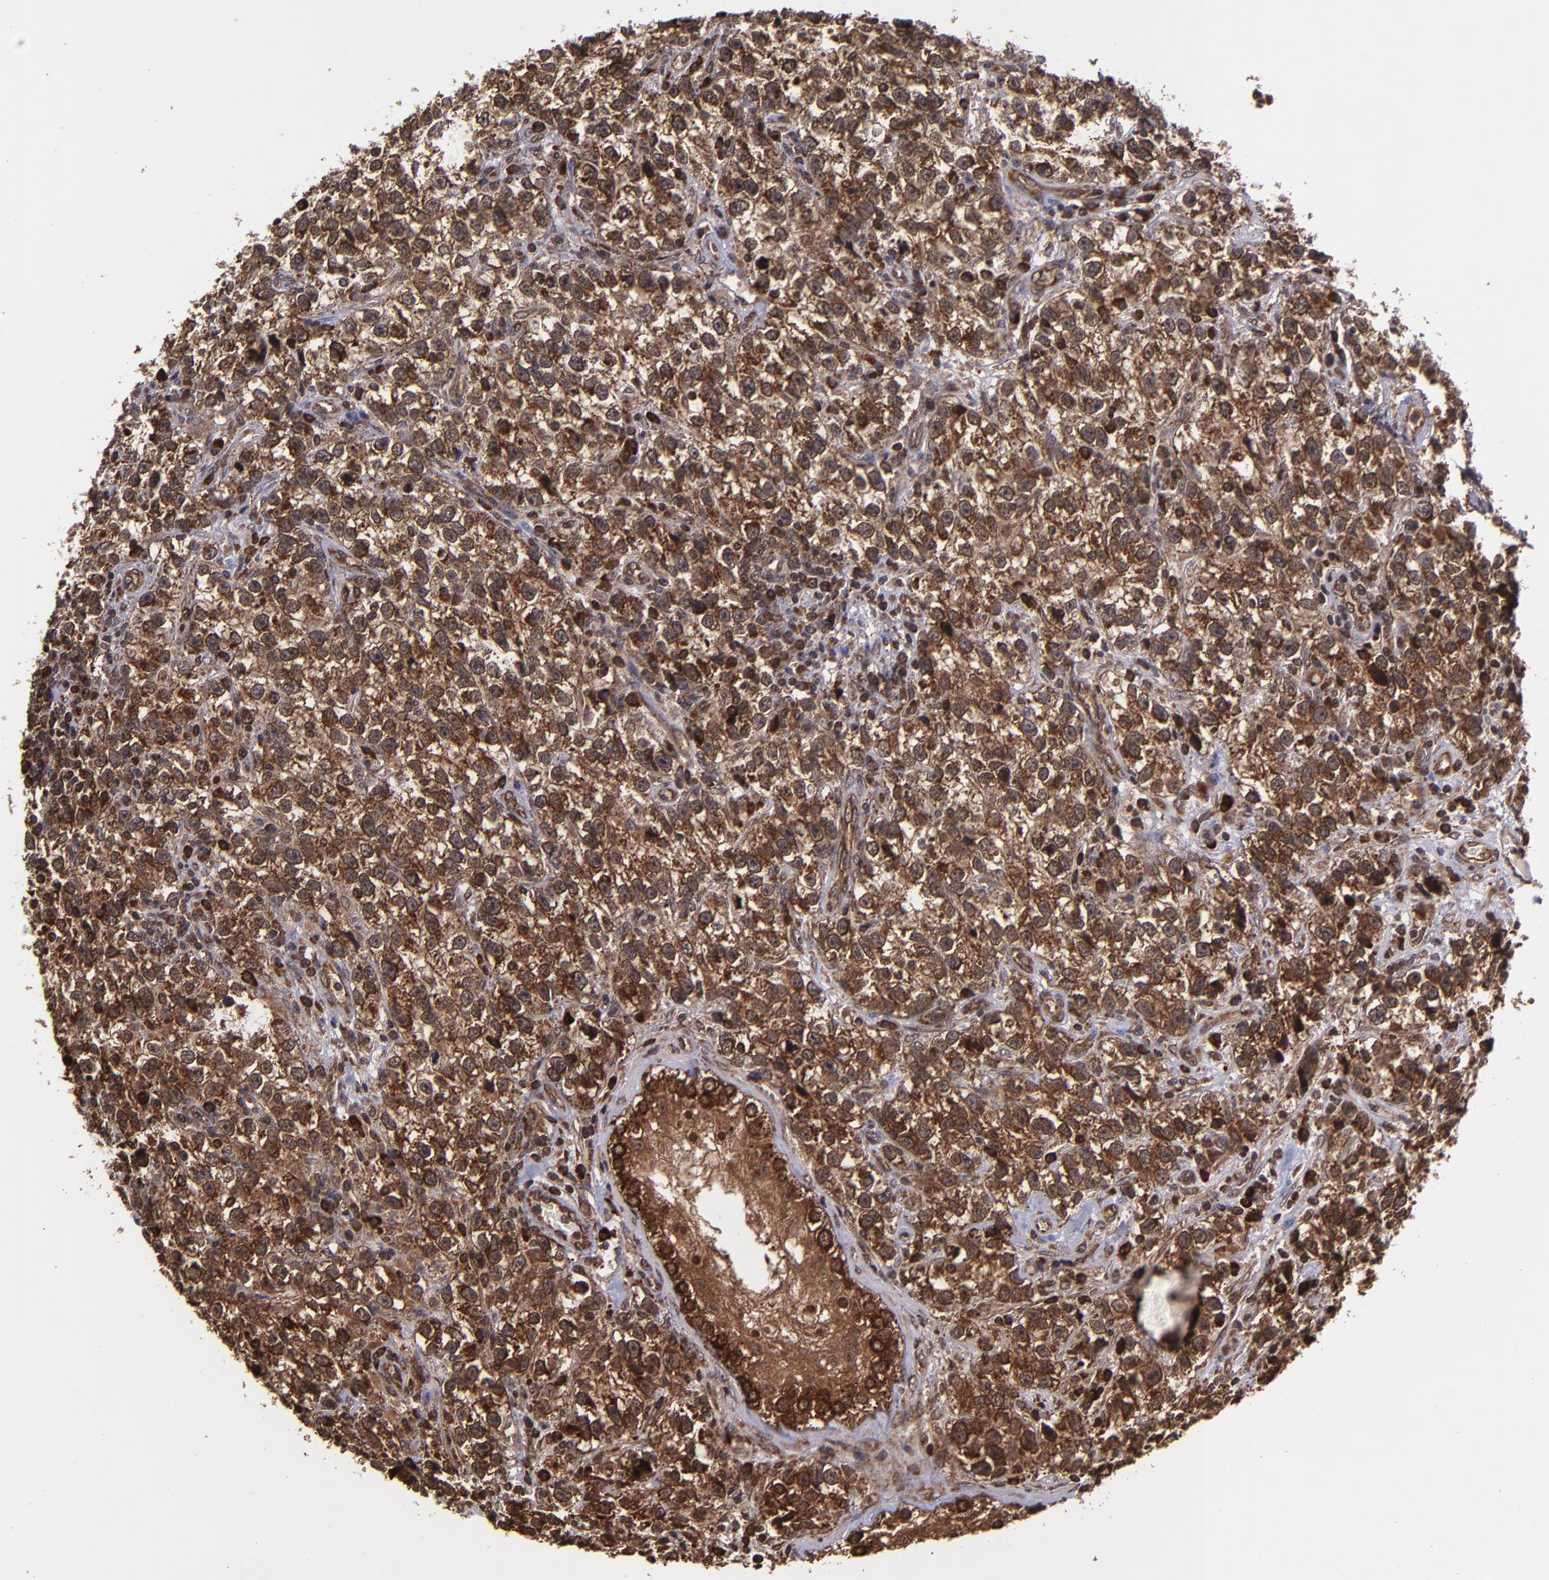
{"staining": {"intensity": "strong", "quantity": ">75%", "location": "cytoplasmic/membranous,nuclear"}, "tissue": "testis cancer", "cell_type": "Tumor cells", "image_type": "cancer", "snomed": [{"axis": "morphology", "description": "Seminoma, NOS"}, {"axis": "topography", "description": "Testis"}], "caption": "IHC (DAB (3,3'-diaminobenzidine)) staining of testis cancer (seminoma) demonstrates strong cytoplasmic/membranous and nuclear protein staining in approximately >75% of tumor cells.", "gene": "EIF4ENIF1", "patient": {"sex": "male", "age": 38}}